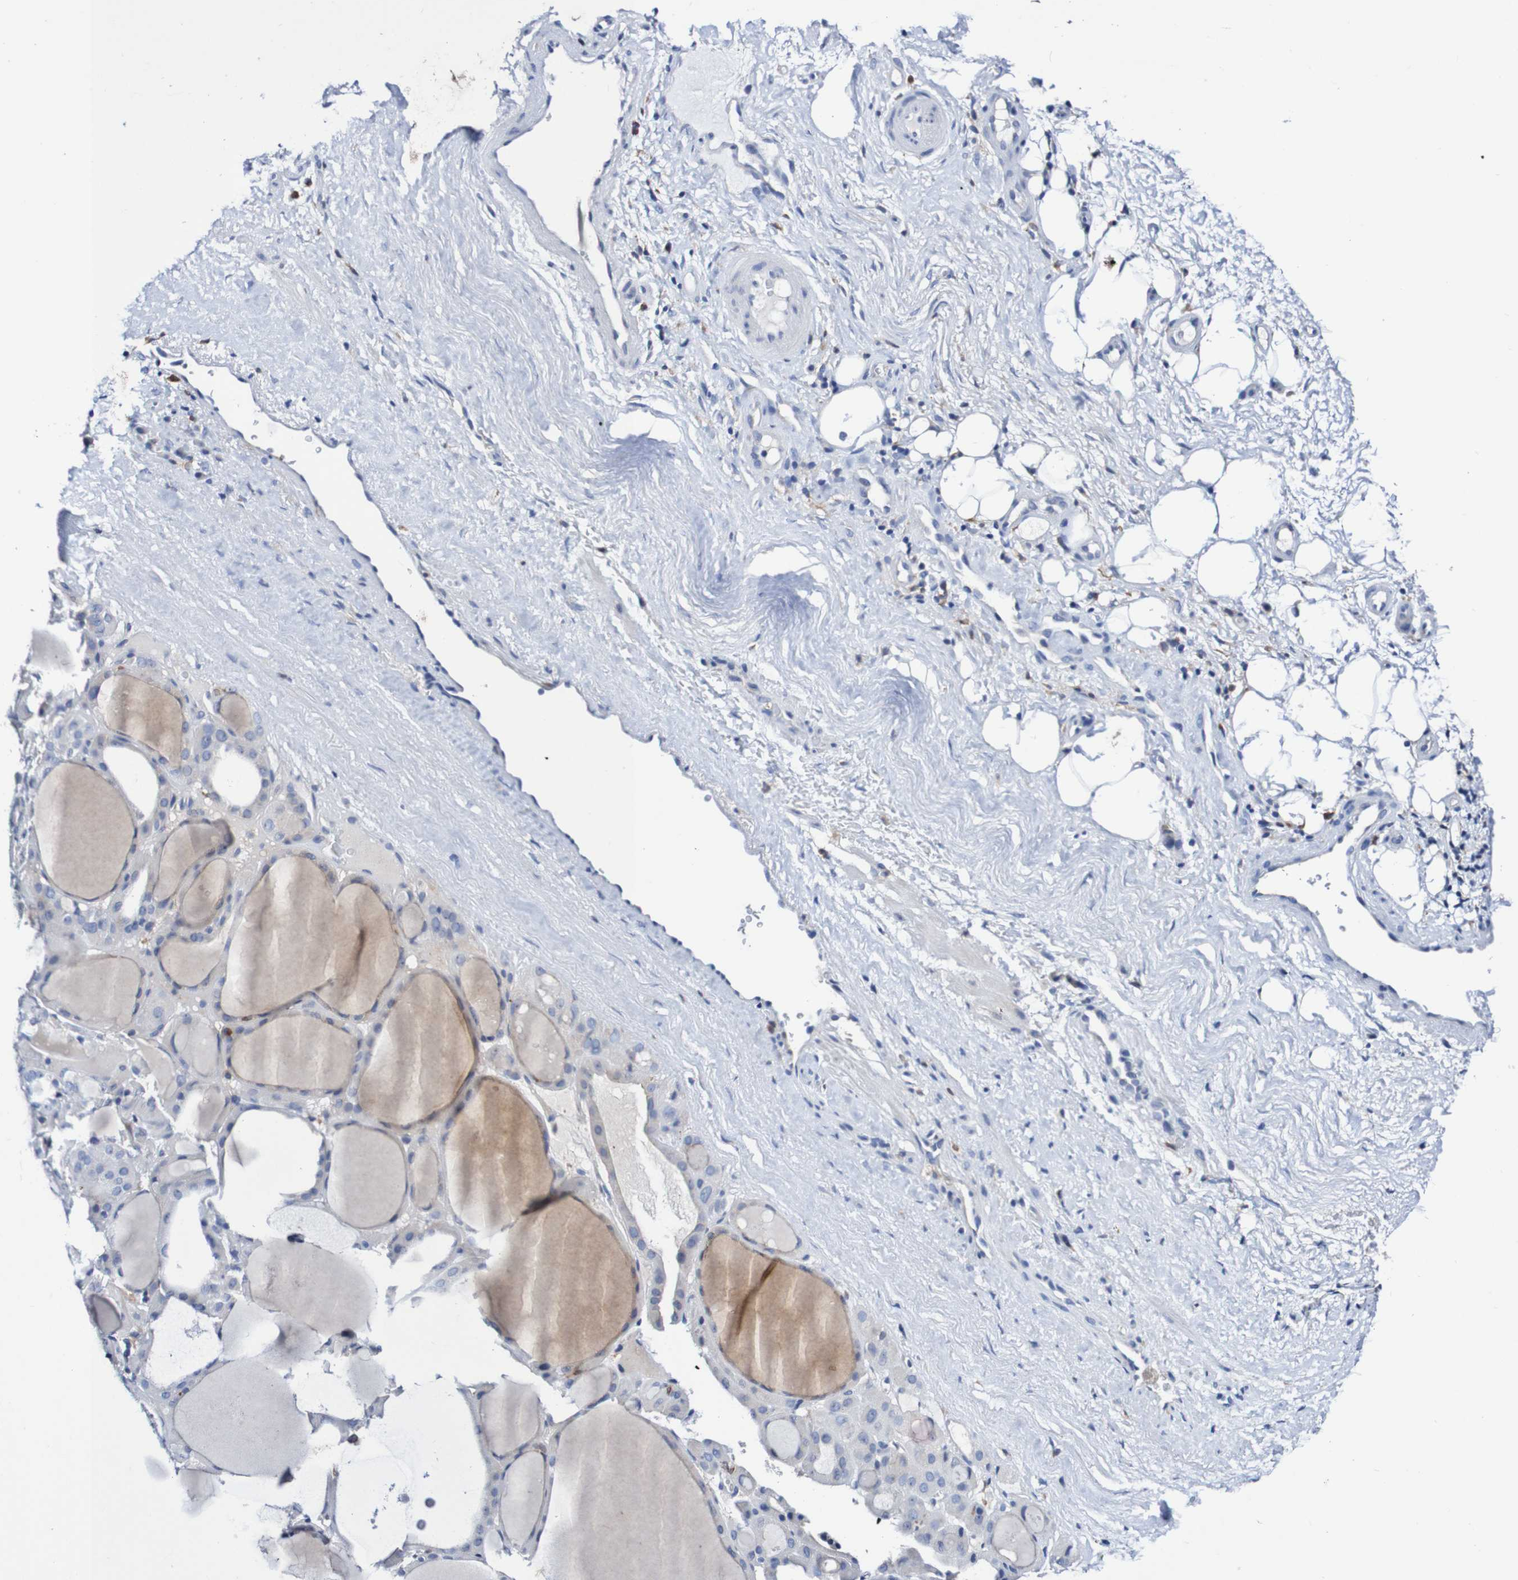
{"staining": {"intensity": "negative", "quantity": "none", "location": "none"}, "tissue": "thyroid gland", "cell_type": "Glandular cells", "image_type": "normal", "snomed": [{"axis": "morphology", "description": "Normal tissue, NOS"}, {"axis": "morphology", "description": "Carcinoma, NOS"}, {"axis": "topography", "description": "Thyroid gland"}], "caption": "The immunohistochemistry (IHC) micrograph has no significant expression in glandular cells of thyroid gland.", "gene": "SEZ6", "patient": {"sex": "female", "age": 86}}